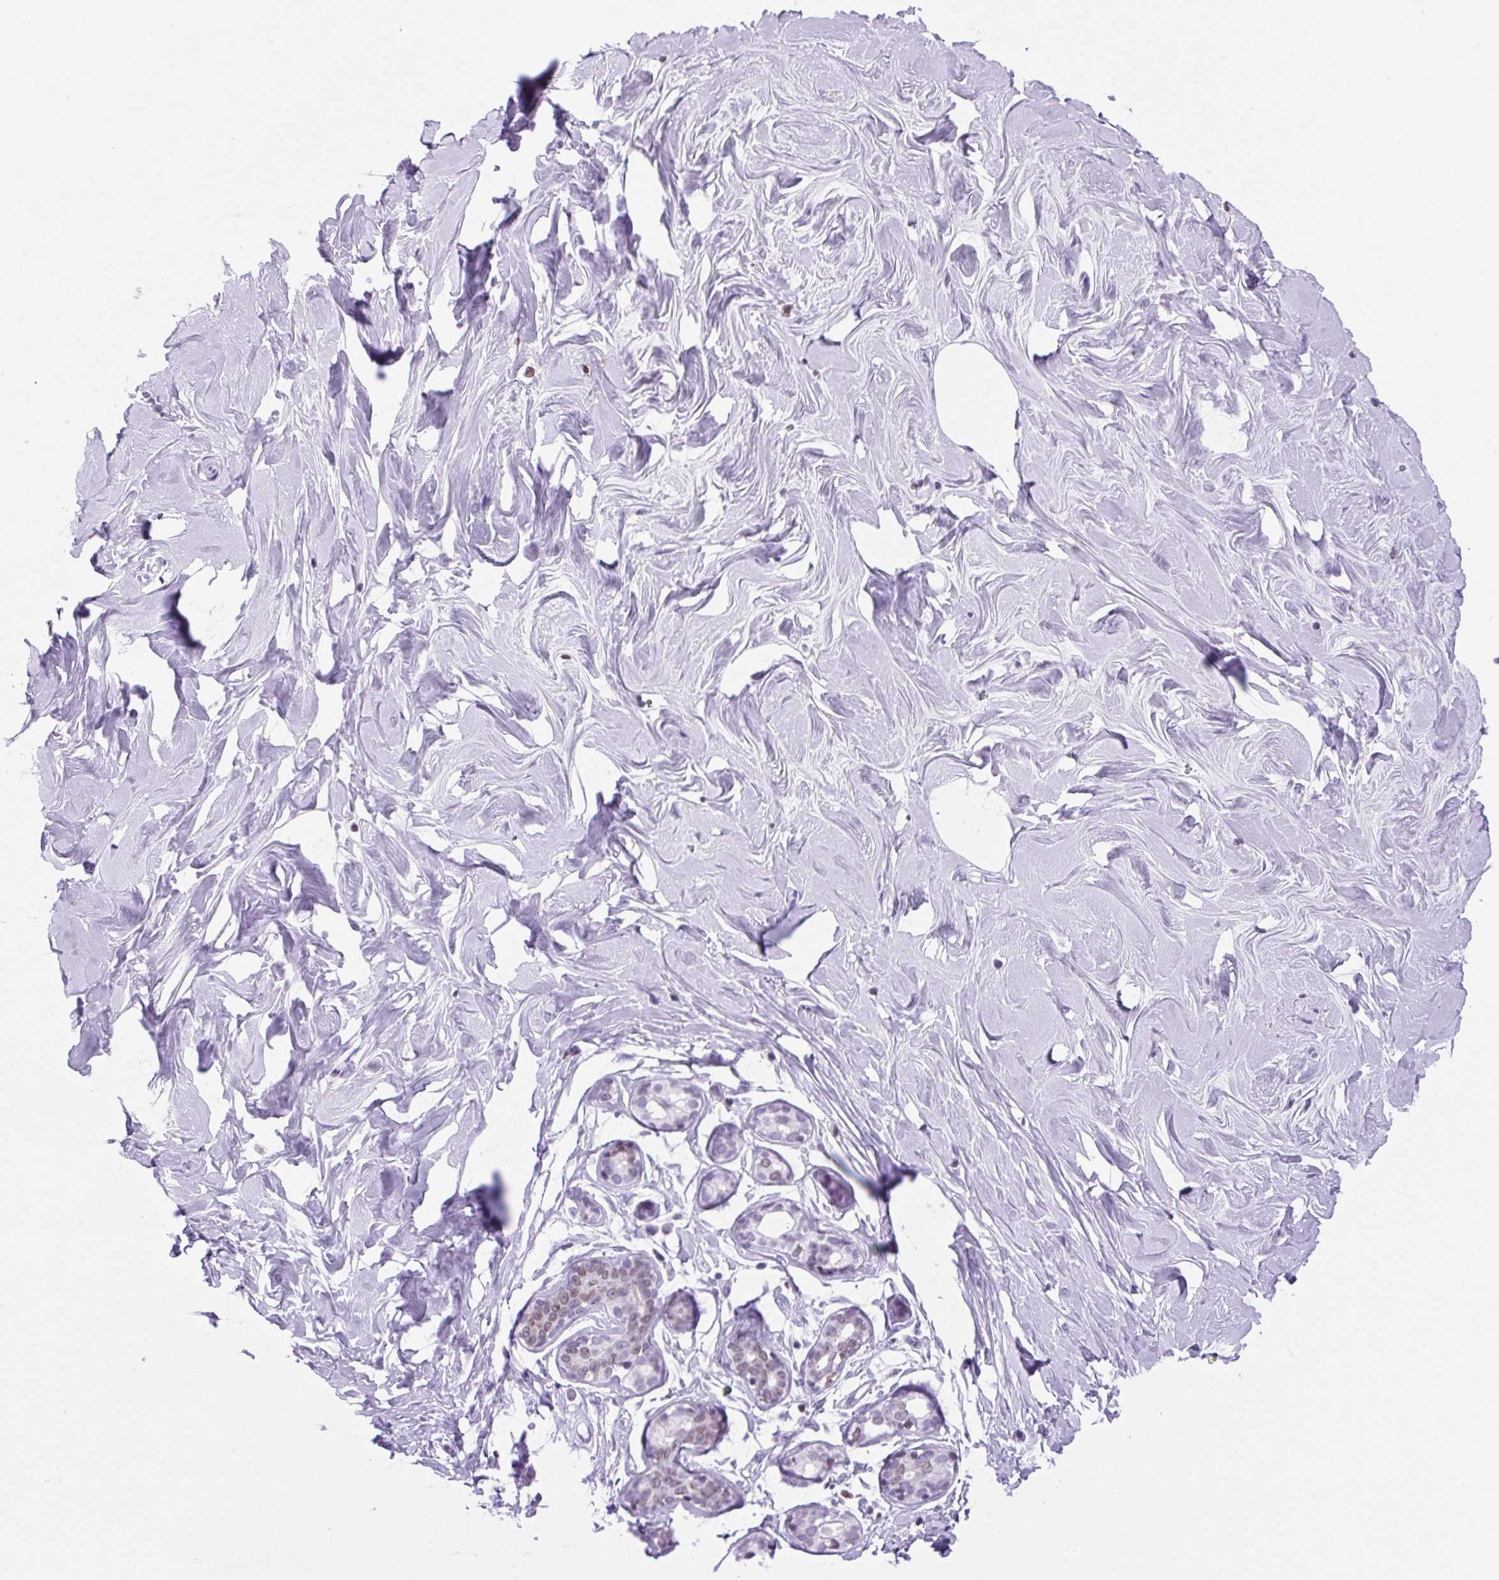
{"staining": {"intensity": "negative", "quantity": "none", "location": "none"}, "tissue": "breast", "cell_type": "Adipocytes", "image_type": "normal", "snomed": [{"axis": "morphology", "description": "Normal tissue, NOS"}, {"axis": "topography", "description": "Breast"}], "caption": "DAB immunohistochemical staining of unremarkable human breast exhibits no significant positivity in adipocytes.", "gene": "VPREB1", "patient": {"sex": "female", "age": 27}}